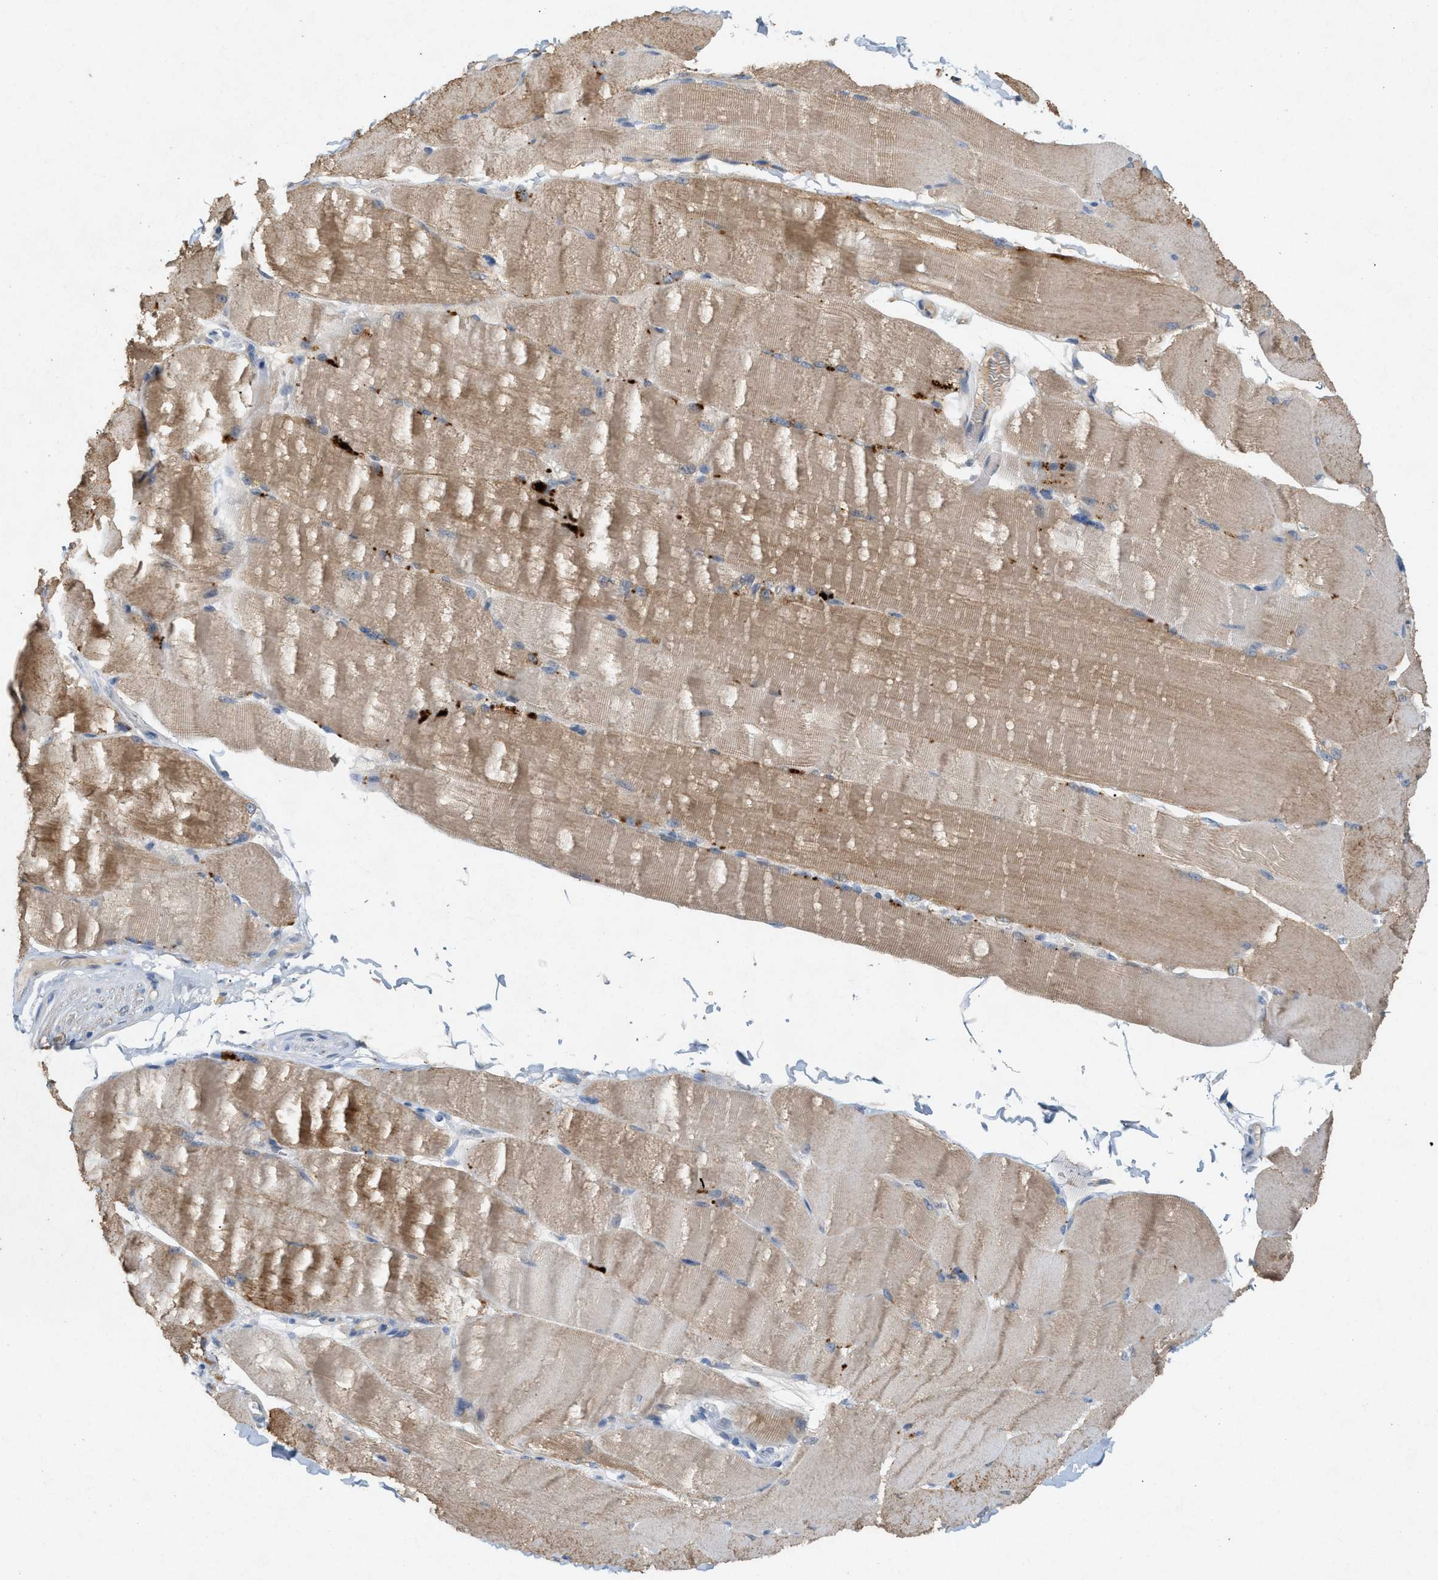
{"staining": {"intensity": "weak", "quantity": ">75%", "location": "cytoplasmic/membranous"}, "tissue": "skeletal muscle", "cell_type": "Myocytes", "image_type": "normal", "snomed": [{"axis": "morphology", "description": "Normal tissue, NOS"}, {"axis": "topography", "description": "Skin"}, {"axis": "topography", "description": "Skeletal muscle"}], "caption": "Weak cytoplasmic/membranous positivity is appreciated in about >75% of myocytes in benign skeletal muscle. (Stains: DAB (3,3'-diaminobenzidine) in brown, nuclei in blue, Microscopy: brightfield microscopy at high magnification).", "gene": "DCAF7", "patient": {"sex": "male", "age": 83}}